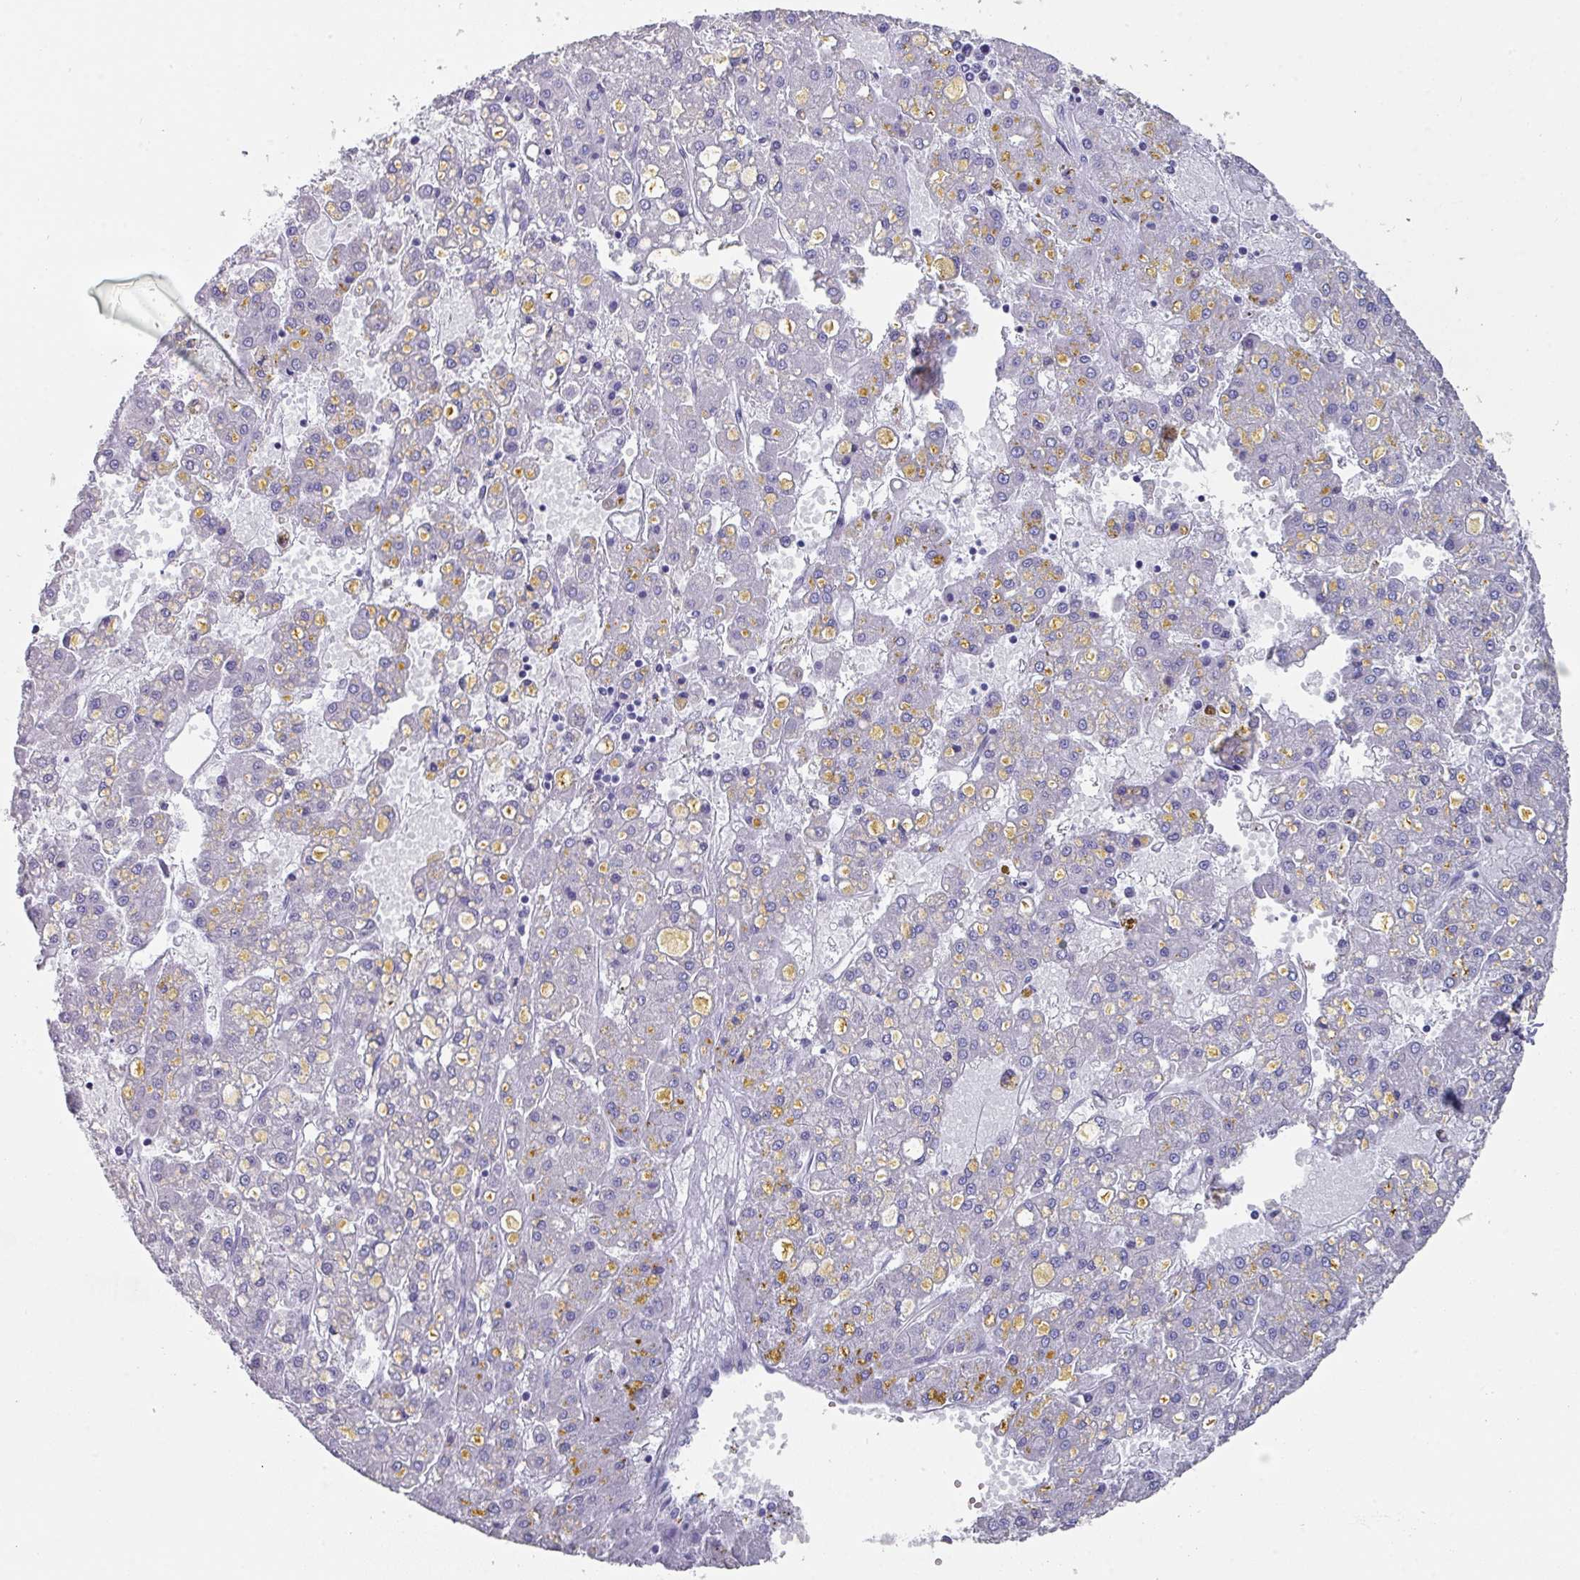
{"staining": {"intensity": "negative", "quantity": "none", "location": "none"}, "tissue": "liver cancer", "cell_type": "Tumor cells", "image_type": "cancer", "snomed": [{"axis": "morphology", "description": "Carcinoma, Hepatocellular, NOS"}, {"axis": "topography", "description": "Liver"}], "caption": "DAB (3,3'-diaminobenzidine) immunohistochemical staining of liver cancer reveals no significant staining in tumor cells.", "gene": "PEX10", "patient": {"sex": "male", "age": 67}}